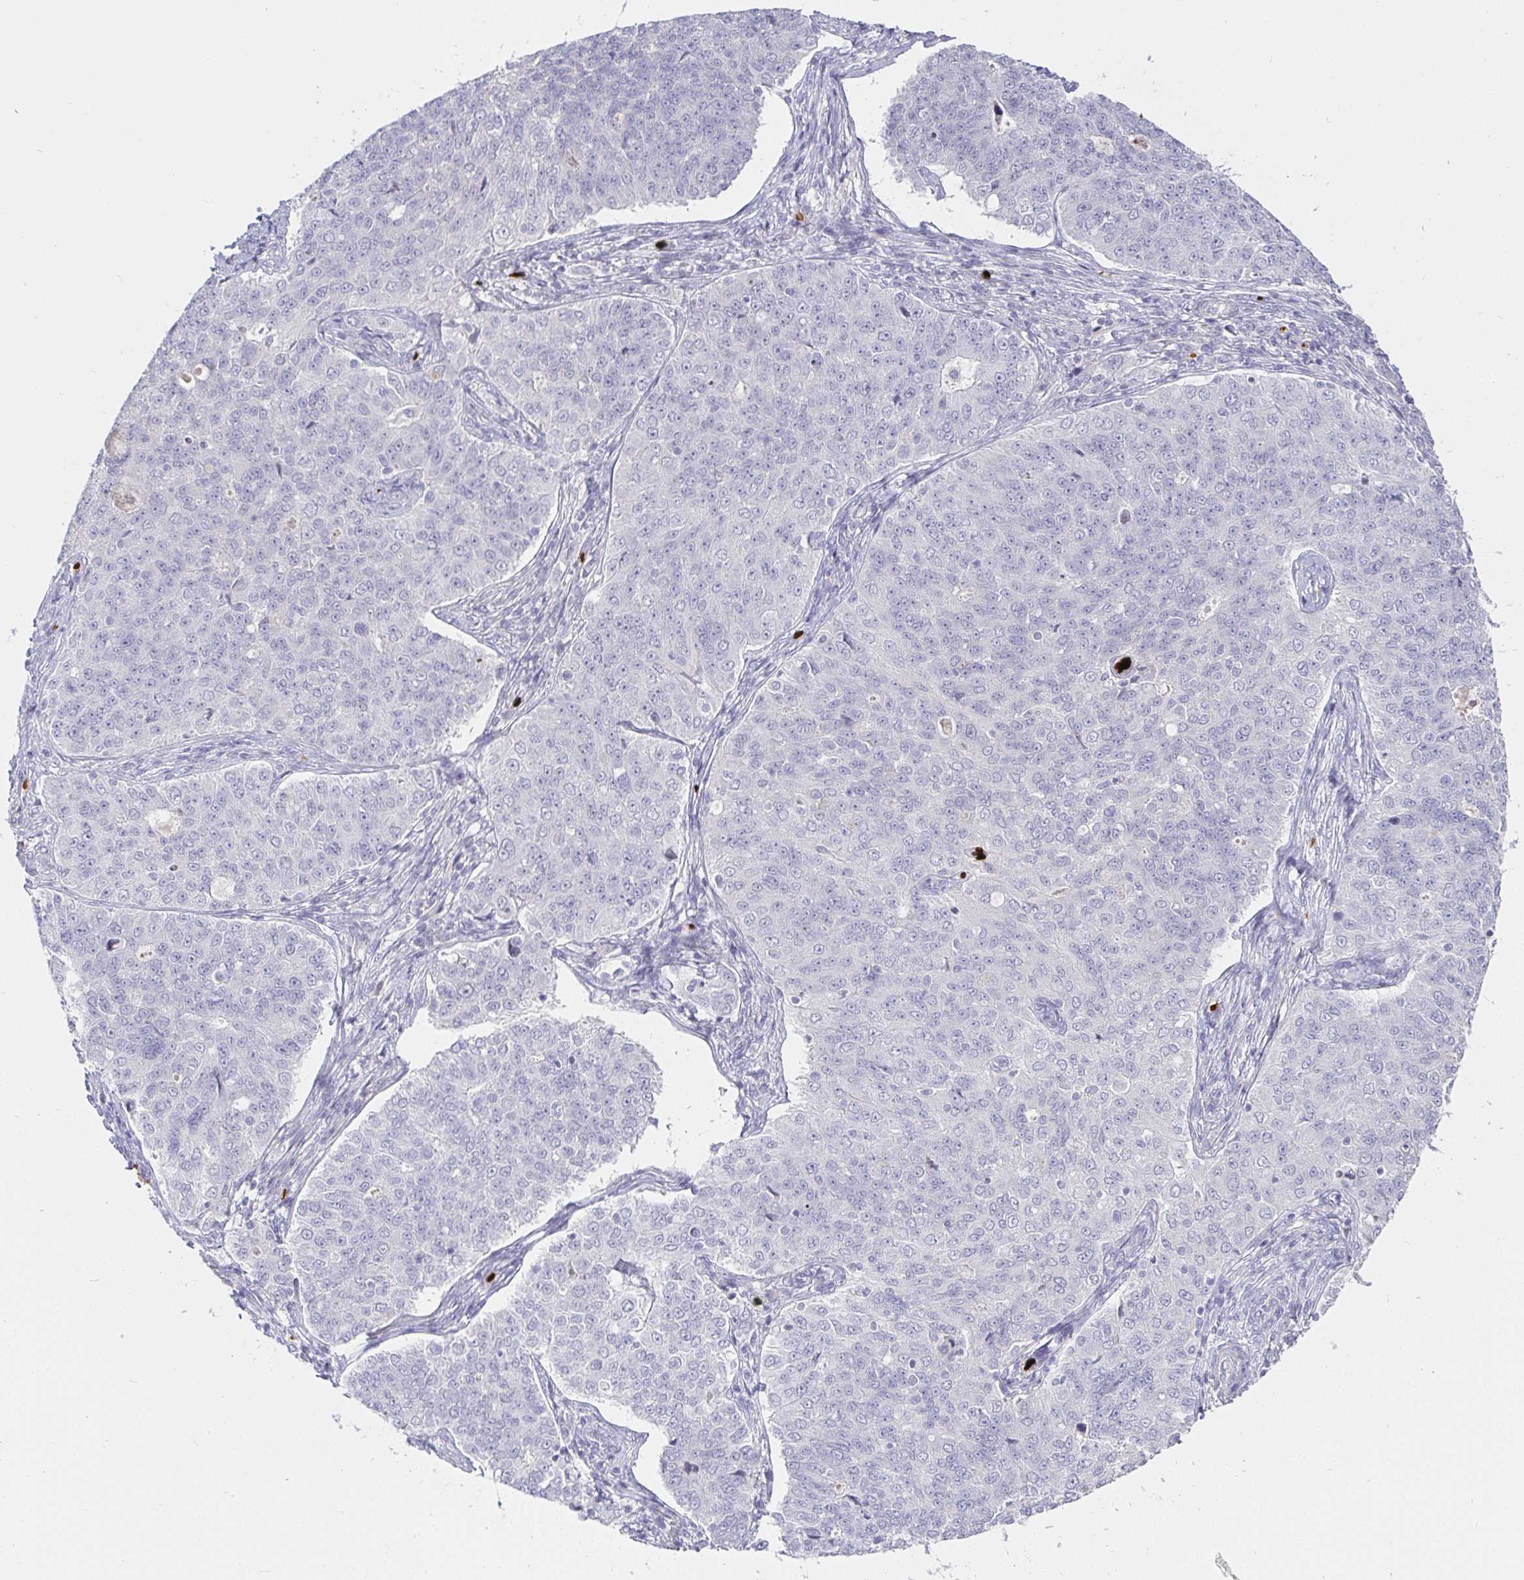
{"staining": {"intensity": "negative", "quantity": "none", "location": "none"}, "tissue": "endometrial cancer", "cell_type": "Tumor cells", "image_type": "cancer", "snomed": [{"axis": "morphology", "description": "Adenocarcinoma, NOS"}, {"axis": "topography", "description": "Endometrium"}], "caption": "Photomicrograph shows no protein staining in tumor cells of adenocarcinoma (endometrial) tissue.", "gene": "FGF21", "patient": {"sex": "female", "age": 43}}